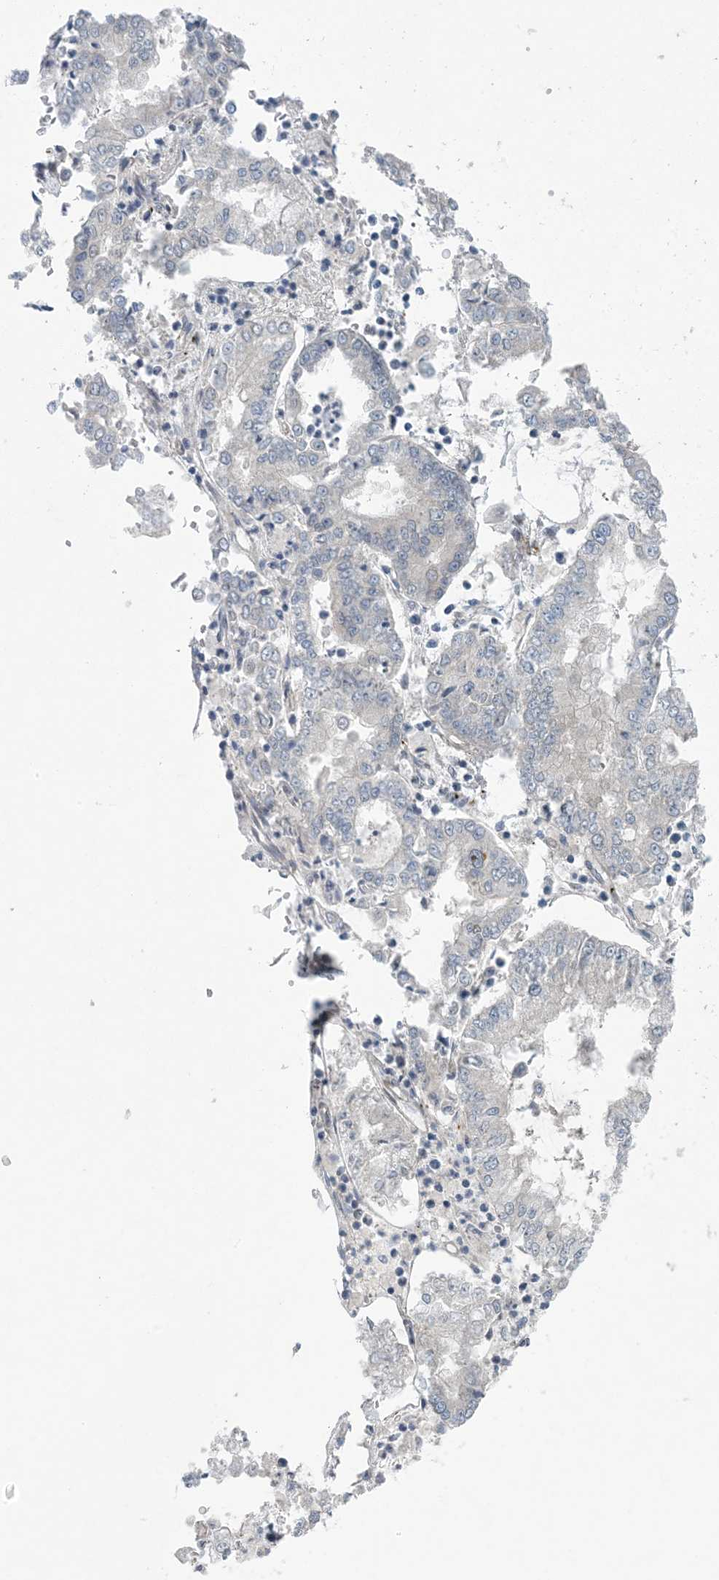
{"staining": {"intensity": "negative", "quantity": "none", "location": "none"}, "tissue": "stomach cancer", "cell_type": "Tumor cells", "image_type": "cancer", "snomed": [{"axis": "morphology", "description": "Adenocarcinoma, NOS"}, {"axis": "topography", "description": "Stomach"}], "caption": "Tumor cells show no significant expression in stomach adenocarcinoma. Brightfield microscopy of IHC stained with DAB (3,3'-diaminobenzidine) (brown) and hematoxylin (blue), captured at high magnification.", "gene": "HIKESHI", "patient": {"sex": "male", "age": 76}}